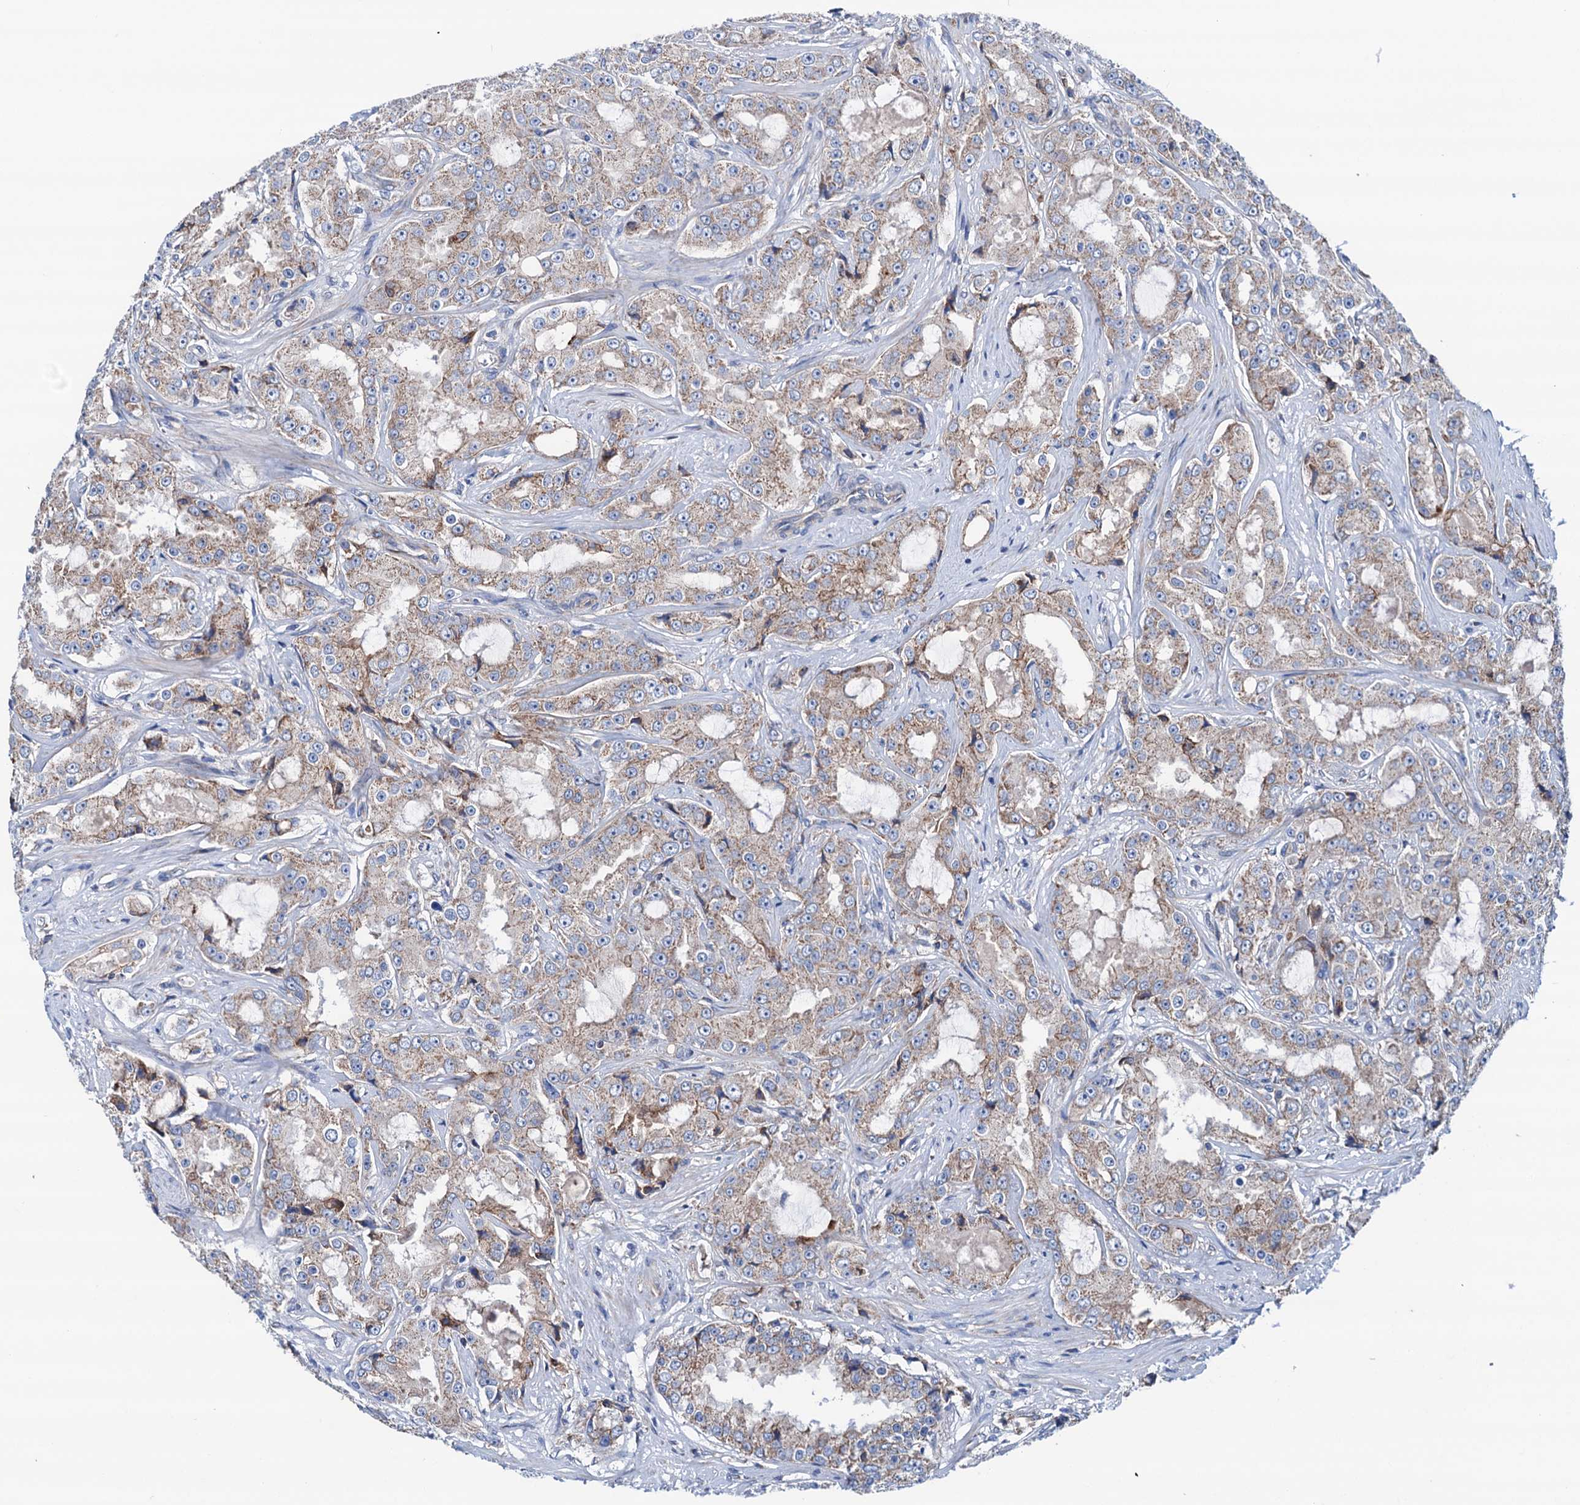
{"staining": {"intensity": "weak", "quantity": "25%-75%", "location": "cytoplasmic/membranous"}, "tissue": "prostate cancer", "cell_type": "Tumor cells", "image_type": "cancer", "snomed": [{"axis": "morphology", "description": "Adenocarcinoma, High grade"}, {"axis": "topography", "description": "Prostate"}], "caption": "The image reveals a brown stain indicating the presence of a protein in the cytoplasmic/membranous of tumor cells in prostate adenocarcinoma (high-grade). (brown staining indicates protein expression, while blue staining denotes nuclei).", "gene": "RASSF9", "patient": {"sex": "male", "age": 73}}